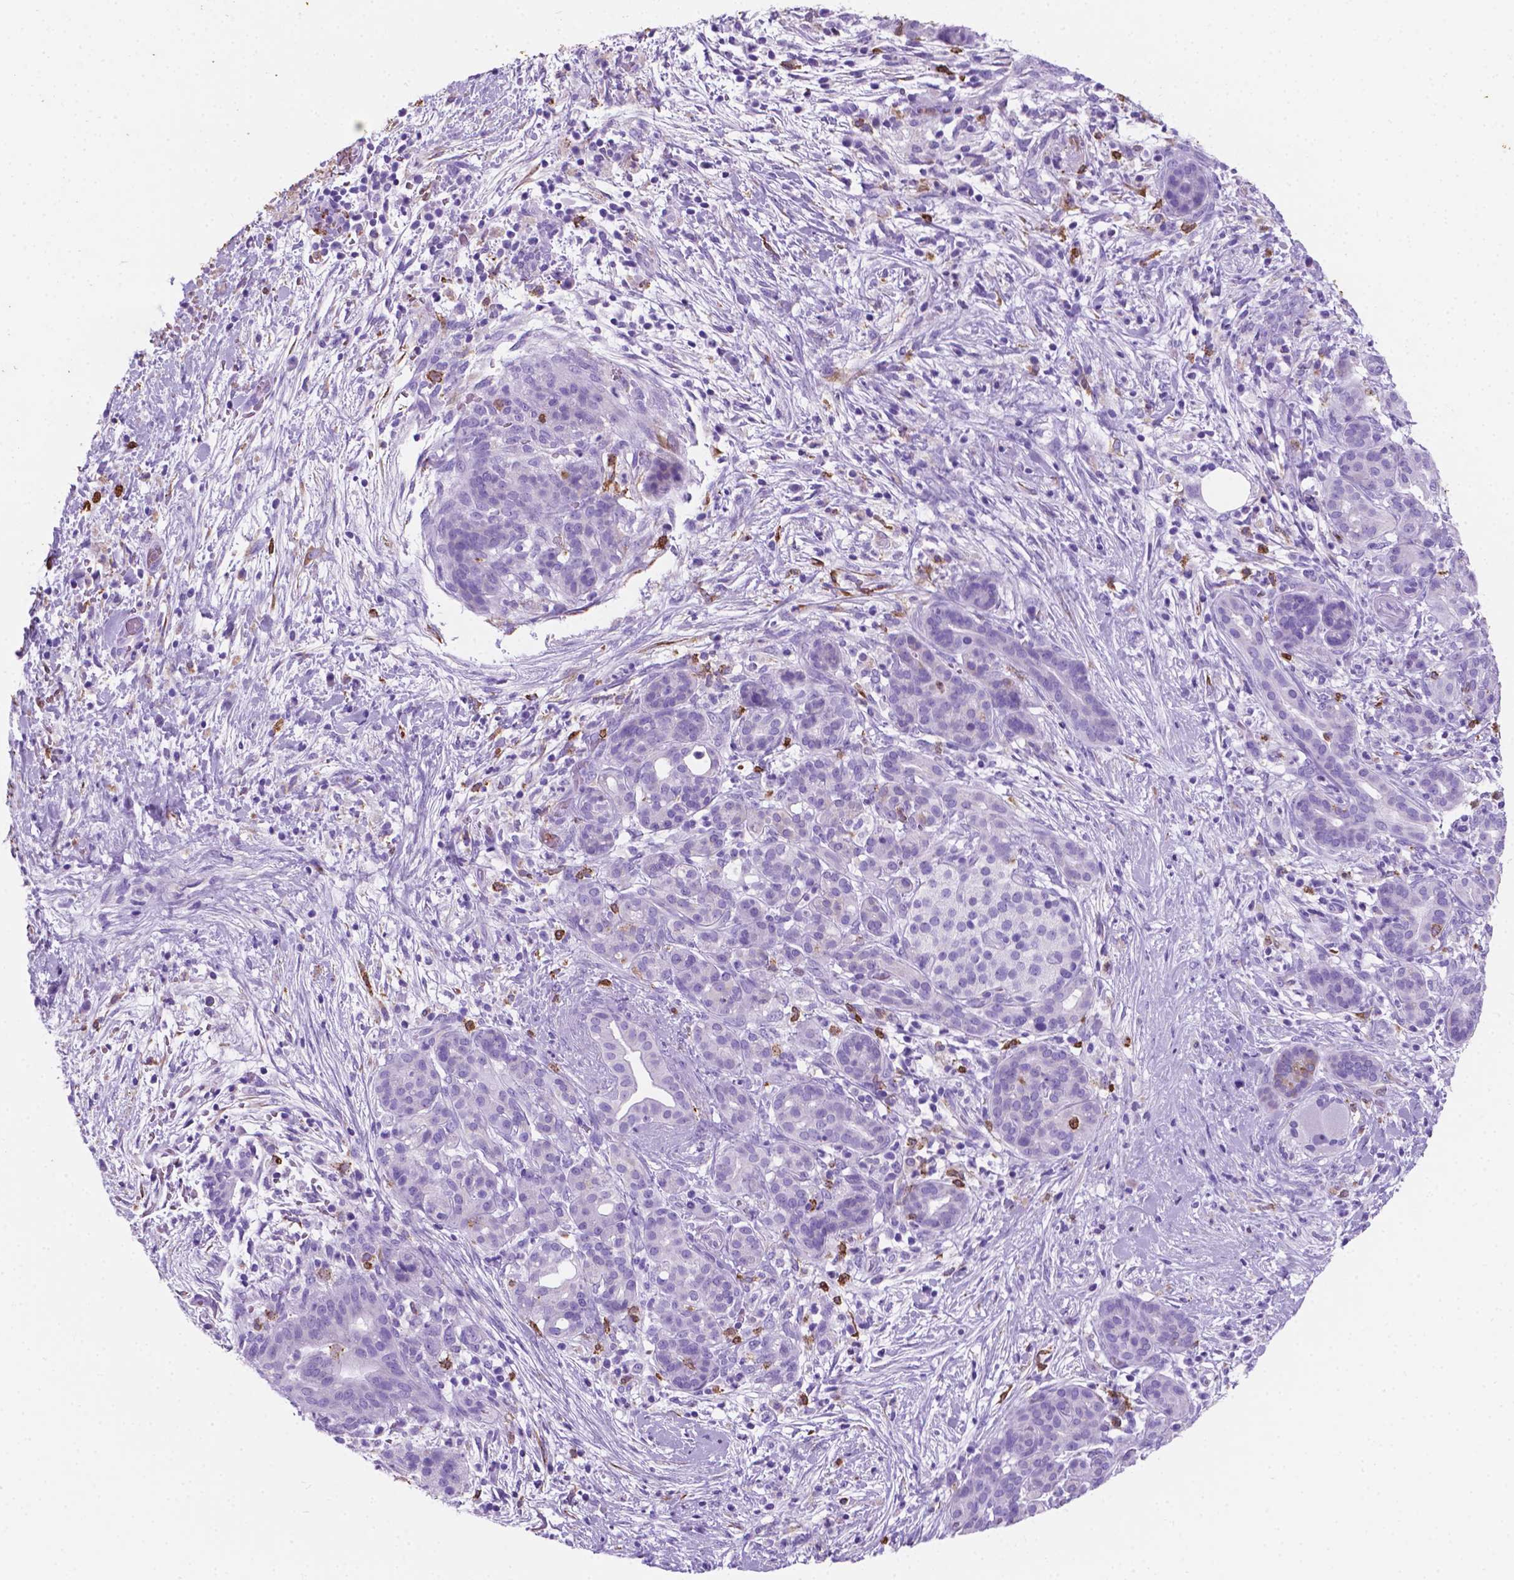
{"staining": {"intensity": "negative", "quantity": "none", "location": "none"}, "tissue": "pancreatic cancer", "cell_type": "Tumor cells", "image_type": "cancer", "snomed": [{"axis": "morphology", "description": "Adenocarcinoma, NOS"}, {"axis": "topography", "description": "Pancreas"}], "caption": "High power microscopy image of an immunohistochemistry (IHC) photomicrograph of pancreatic cancer, revealing no significant positivity in tumor cells.", "gene": "MACF1", "patient": {"sex": "male", "age": 44}}